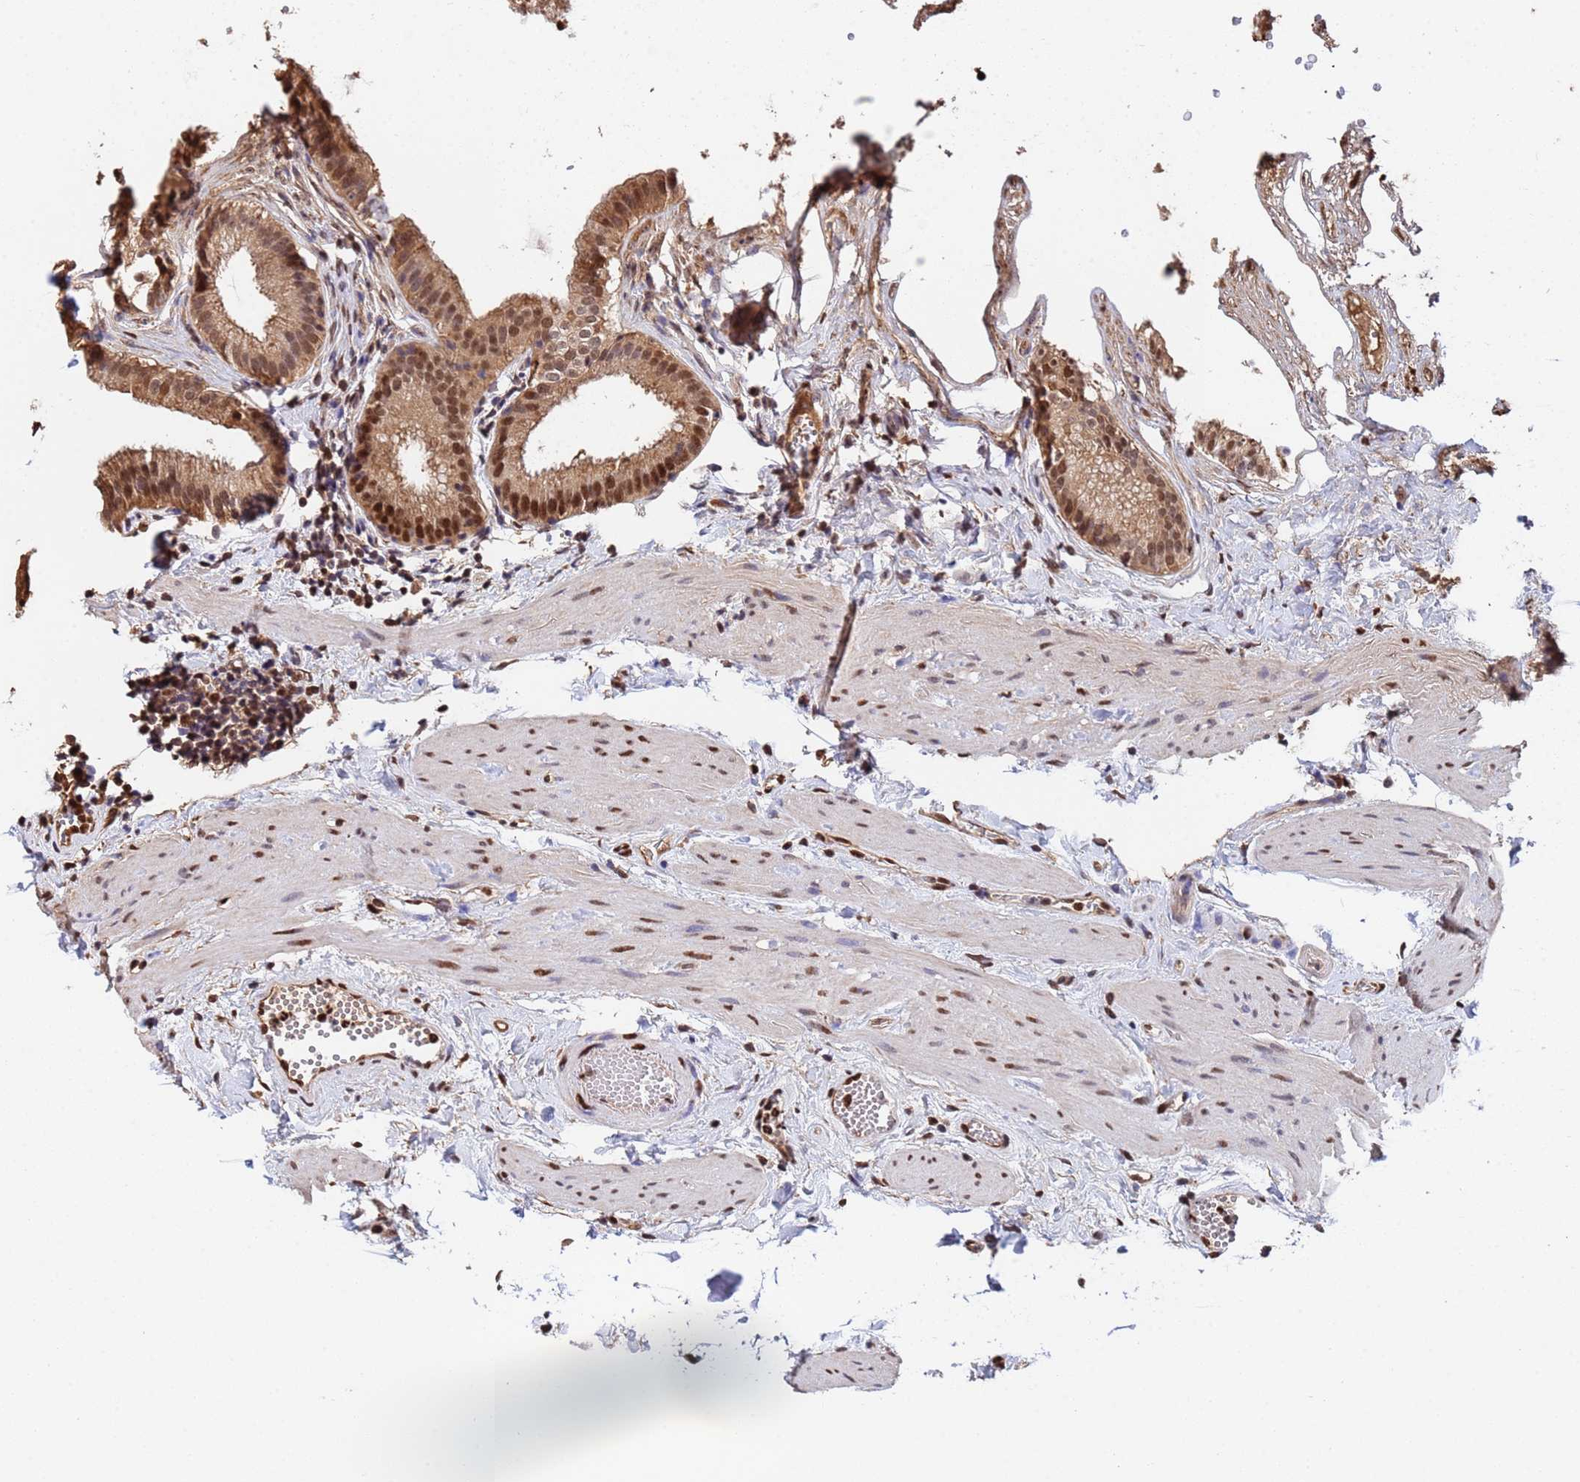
{"staining": {"intensity": "moderate", "quantity": ">75%", "location": "cytoplasmic/membranous,nuclear"}, "tissue": "gallbladder", "cell_type": "Glandular cells", "image_type": "normal", "snomed": [{"axis": "morphology", "description": "Normal tissue, NOS"}, {"axis": "topography", "description": "Gallbladder"}], "caption": "Immunohistochemistry histopathology image of unremarkable gallbladder stained for a protein (brown), which reveals medium levels of moderate cytoplasmic/membranous,nuclear positivity in approximately >75% of glandular cells.", "gene": "SUMO2", "patient": {"sex": "female", "age": 54}}